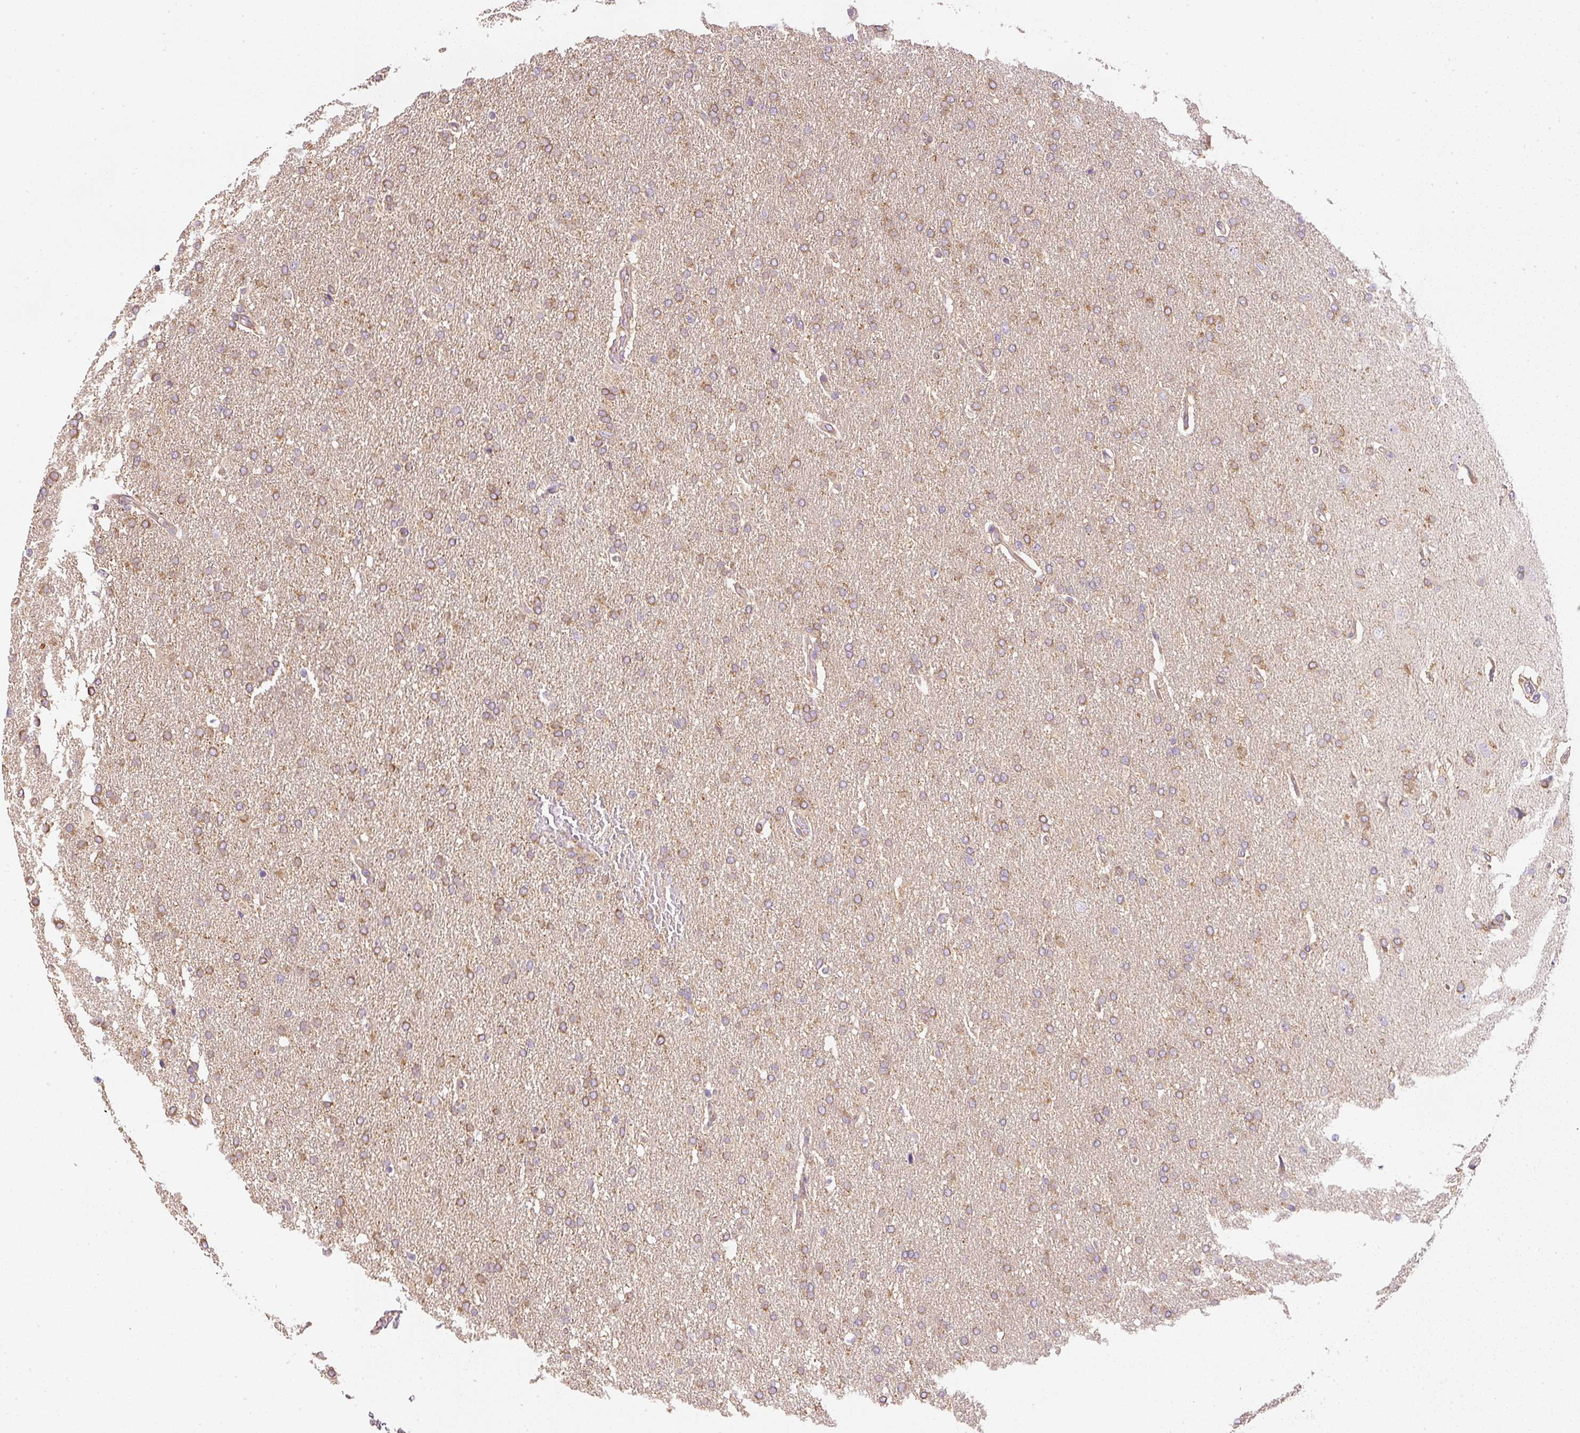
{"staining": {"intensity": "moderate", "quantity": ">75%", "location": "cytoplasmic/membranous"}, "tissue": "glioma", "cell_type": "Tumor cells", "image_type": "cancer", "snomed": [{"axis": "morphology", "description": "Glioma, malignant, High grade"}, {"axis": "topography", "description": "Brain"}], "caption": "Glioma stained for a protein reveals moderate cytoplasmic/membranous positivity in tumor cells.", "gene": "RNF167", "patient": {"sex": "male", "age": 72}}